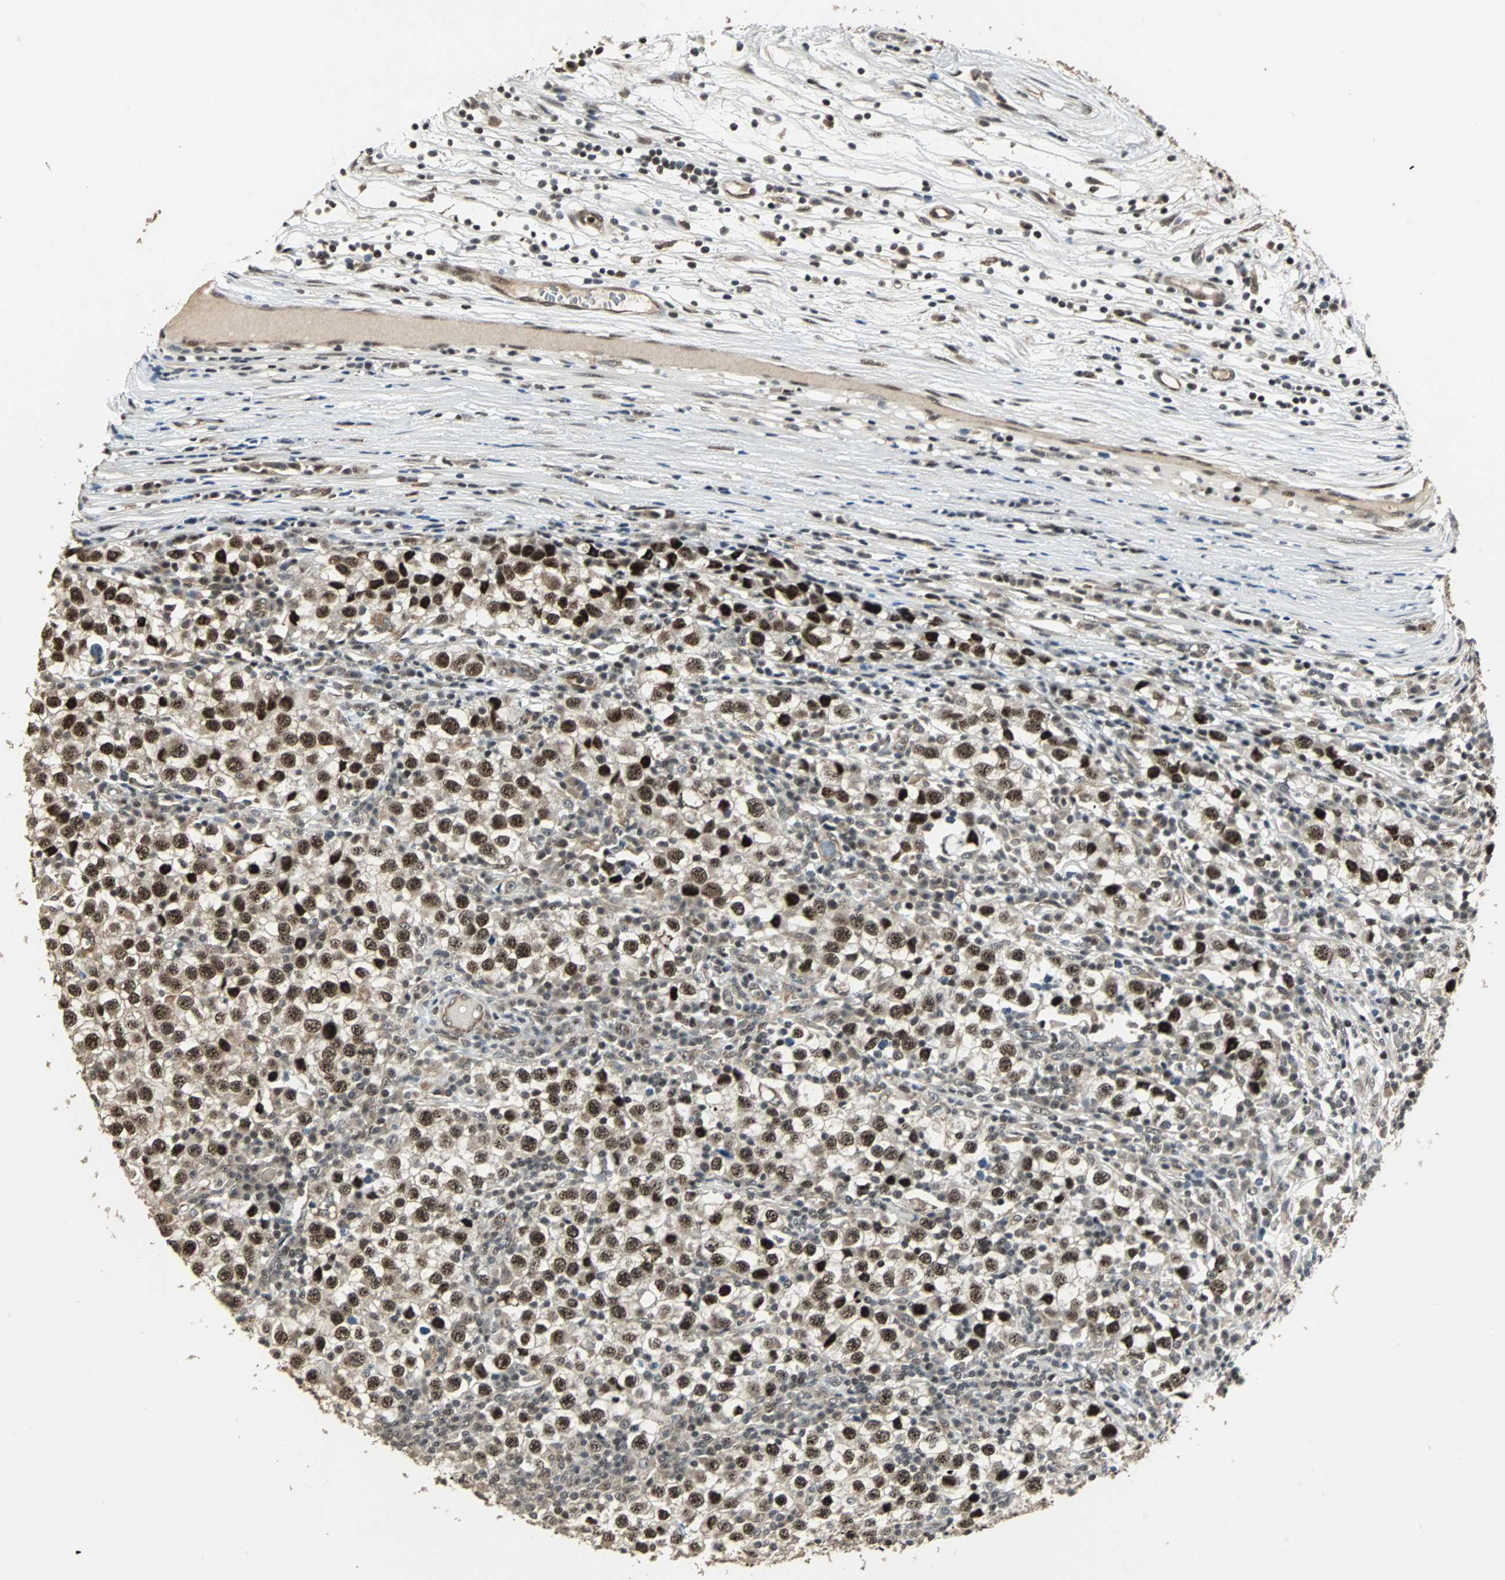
{"staining": {"intensity": "strong", "quantity": ">75%", "location": "nuclear"}, "tissue": "testis cancer", "cell_type": "Tumor cells", "image_type": "cancer", "snomed": [{"axis": "morphology", "description": "Seminoma, NOS"}, {"axis": "topography", "description": "Testis"}], "caption": "A high-resolution micrograph shows immunohistochemistry (IHC) staining of seminoma (testis), which reveals strong nuclear positivity in approximately >75% of tumor cells.", "gene": "MED4", "patient": {"sex": "male", "age": 65}}